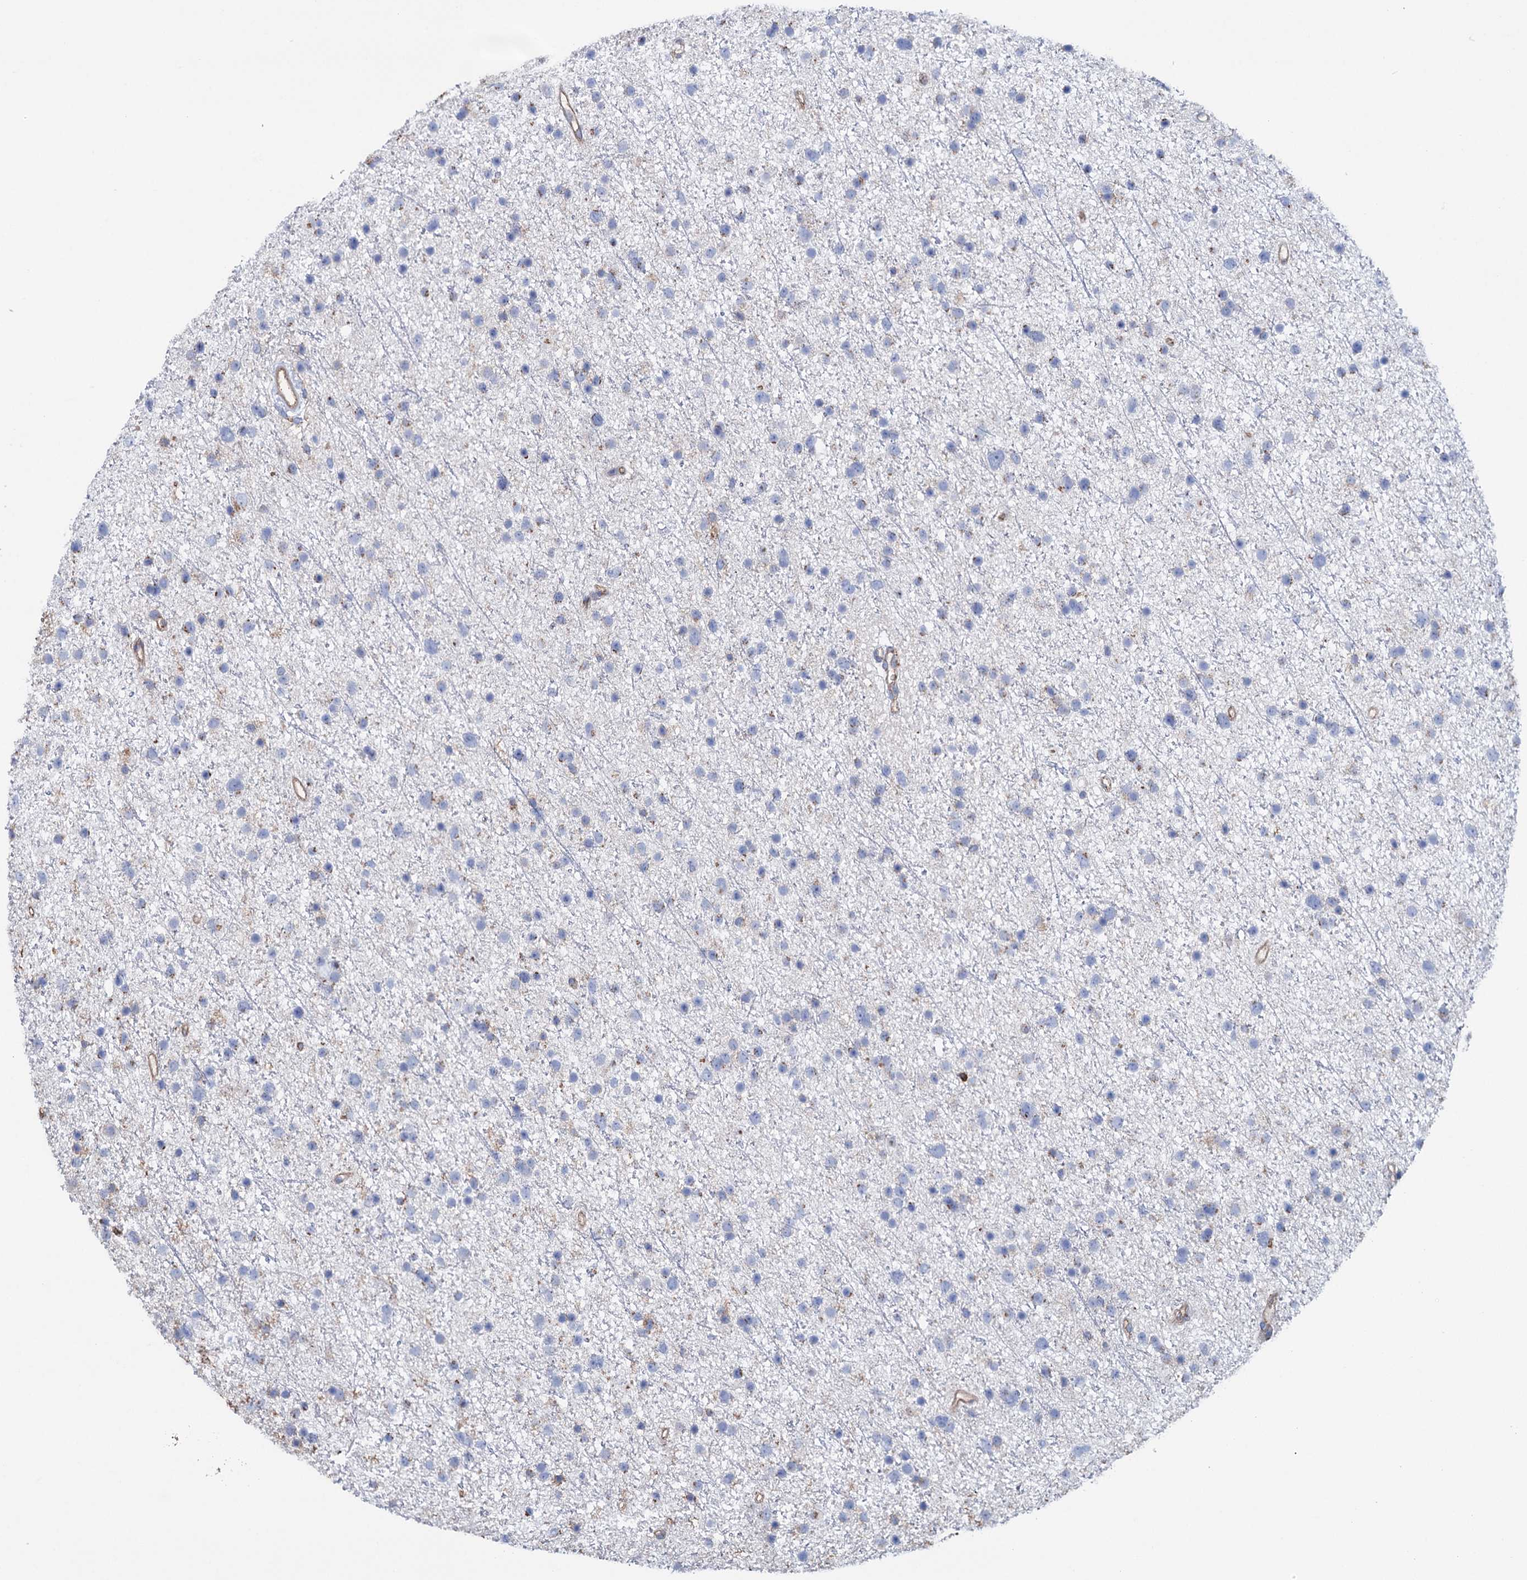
{"staining": {"intensity": "negative", "quantity": "none", "location": "none"}, "tissue": "glioma", "cell_type": "Tumor cells", "image_type": "cancer", "snomed": [{"axis": "morphology", "description": "Glioma, malignant, Low grade"}, {"axis": "topography", "description": "Cerebral cortex"}], "caption": "Protein analysis of glioma displays no significant staining in tumor cells. (DAB immunohistochemistry (IHC), high magnification).", "gene": "SCPEP1", "patient": {"sex": "female", "age": 39}}